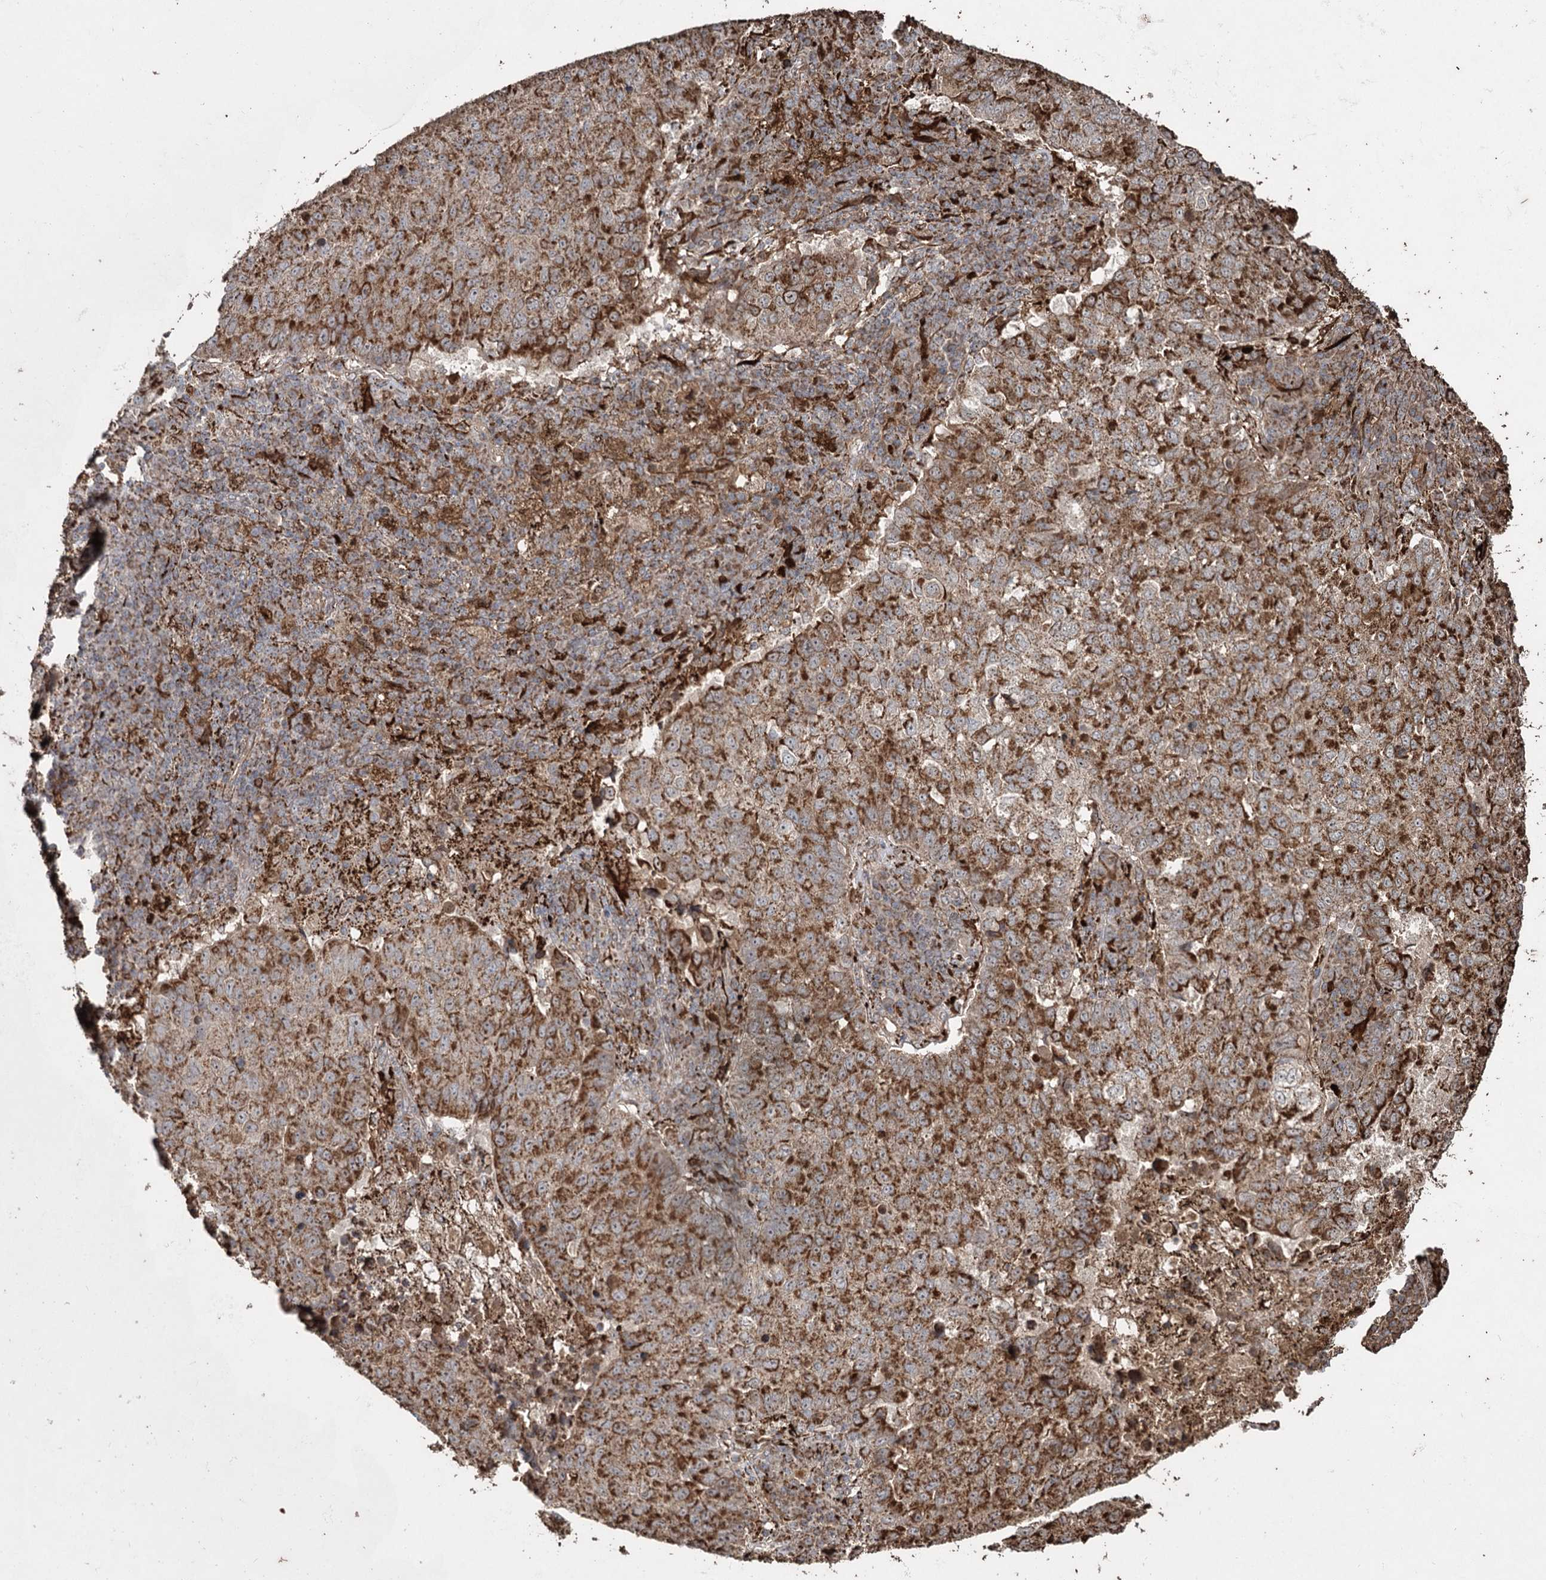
{"staining": {"intensity": "moderate", "quantity": ">75%", "location": "cytoplasmic/membranous"}, "tissue": "lung cancer", "cell_type": "Tumor cells", "image_type": "cancer", "snomed": [{"axis": "morphology", "description": "Squamous cell carcinoma, NOS"}, {"axis": "topography", "description": "Lung"}], "caption": "Brown immunohistochemical staining in human lung cancer shows moderate cytoplasmic/membranous staining in approximately >75% of tumor cells.", "gene": "SLF2", "patient": {"sex": "male", "age": 73}}